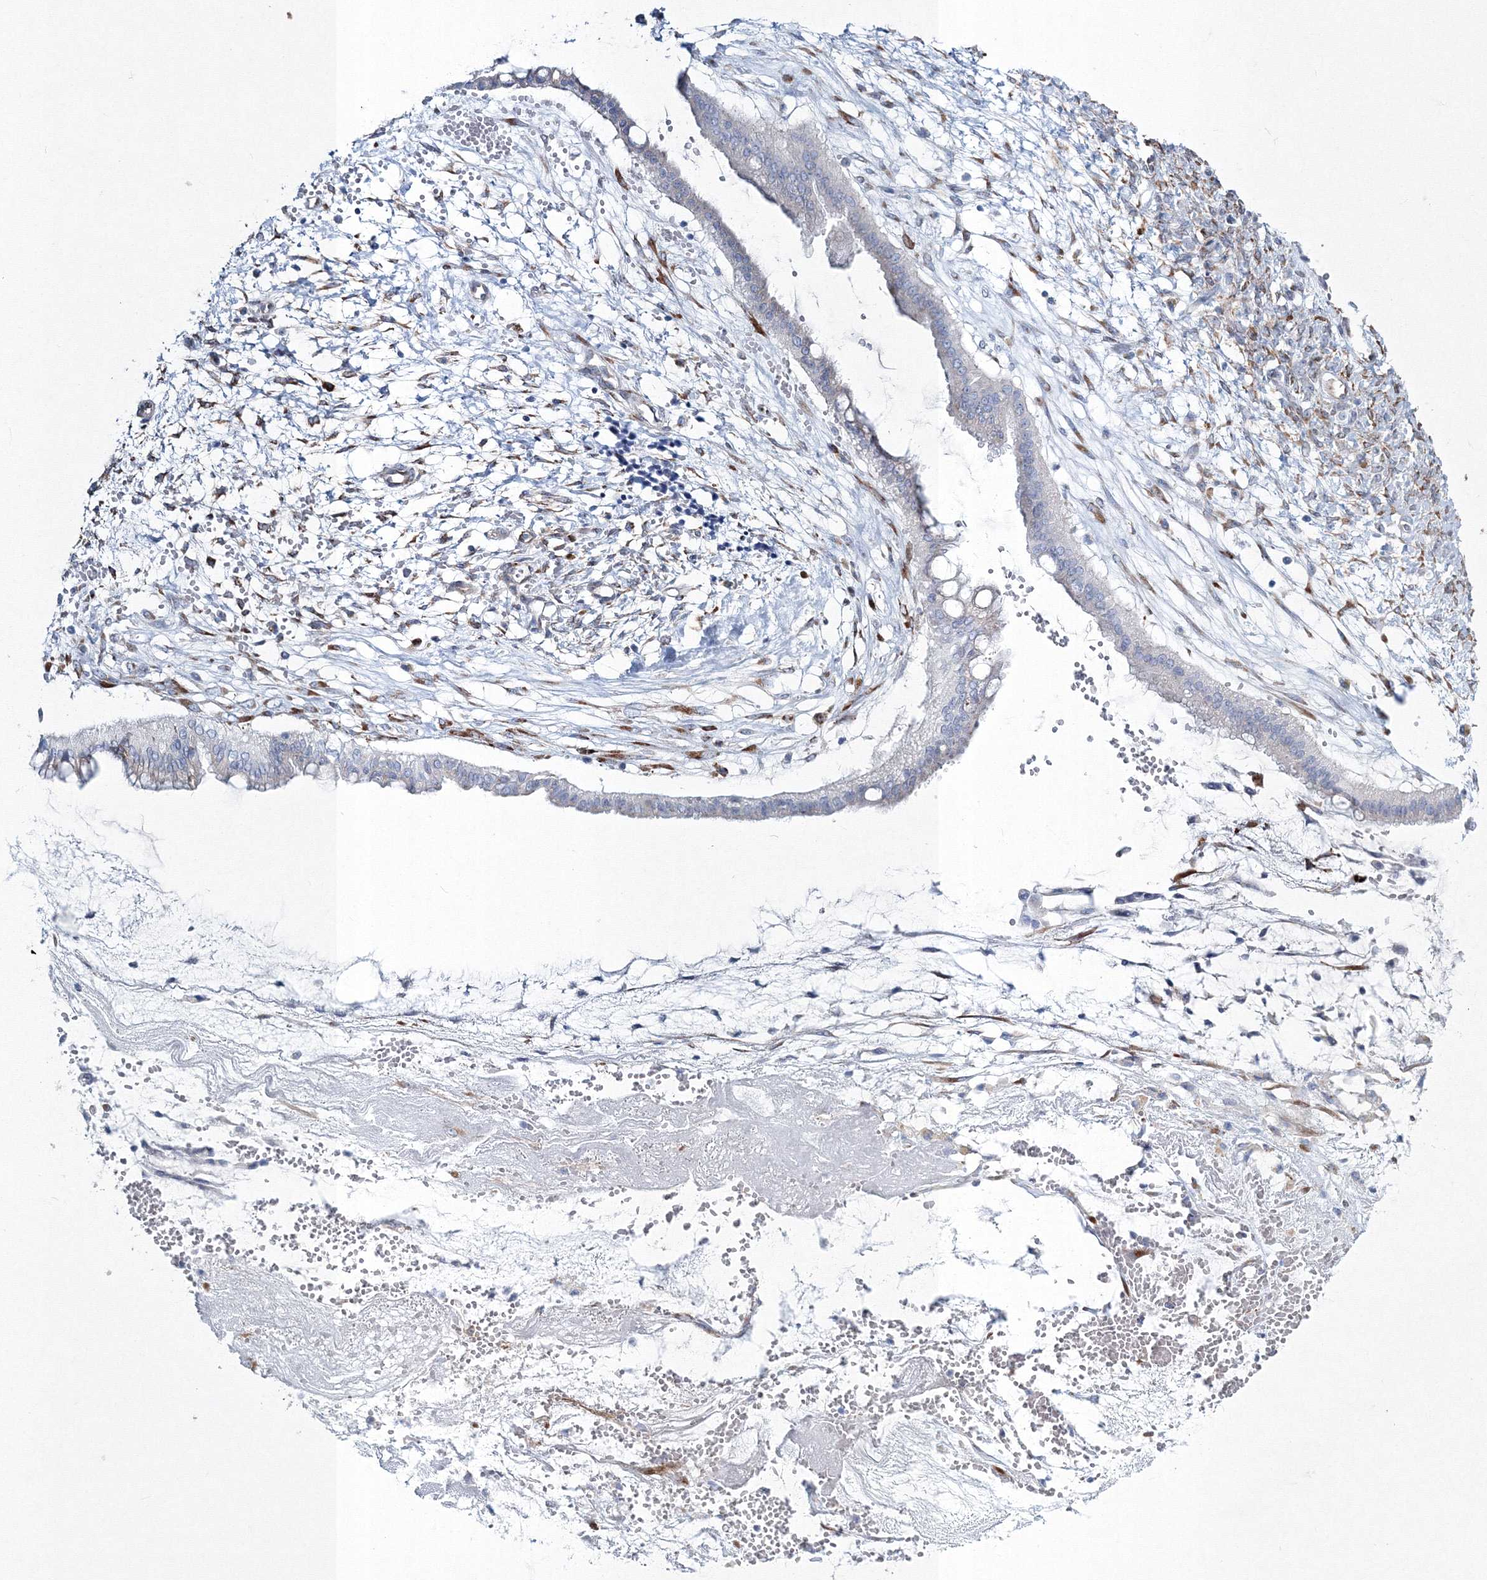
{"staining": {"intensity": "negative", "quantity": "none", "location": "none"}, "tissue": "ovarian cancer", "cell_type": "Tumor cells", "image_type": "cancer", "snomed": [{"axis": "morphology", "description": "Cystadenocarcinoma, mucinous, NOS"}, {"axis": "topography", "description": "Ovary"}], "caption": "The image displays no significant expression in tumor cells of ovarian cancer.", "gene": "RCN1", "patient": {"sex": "female", "age": 73}}